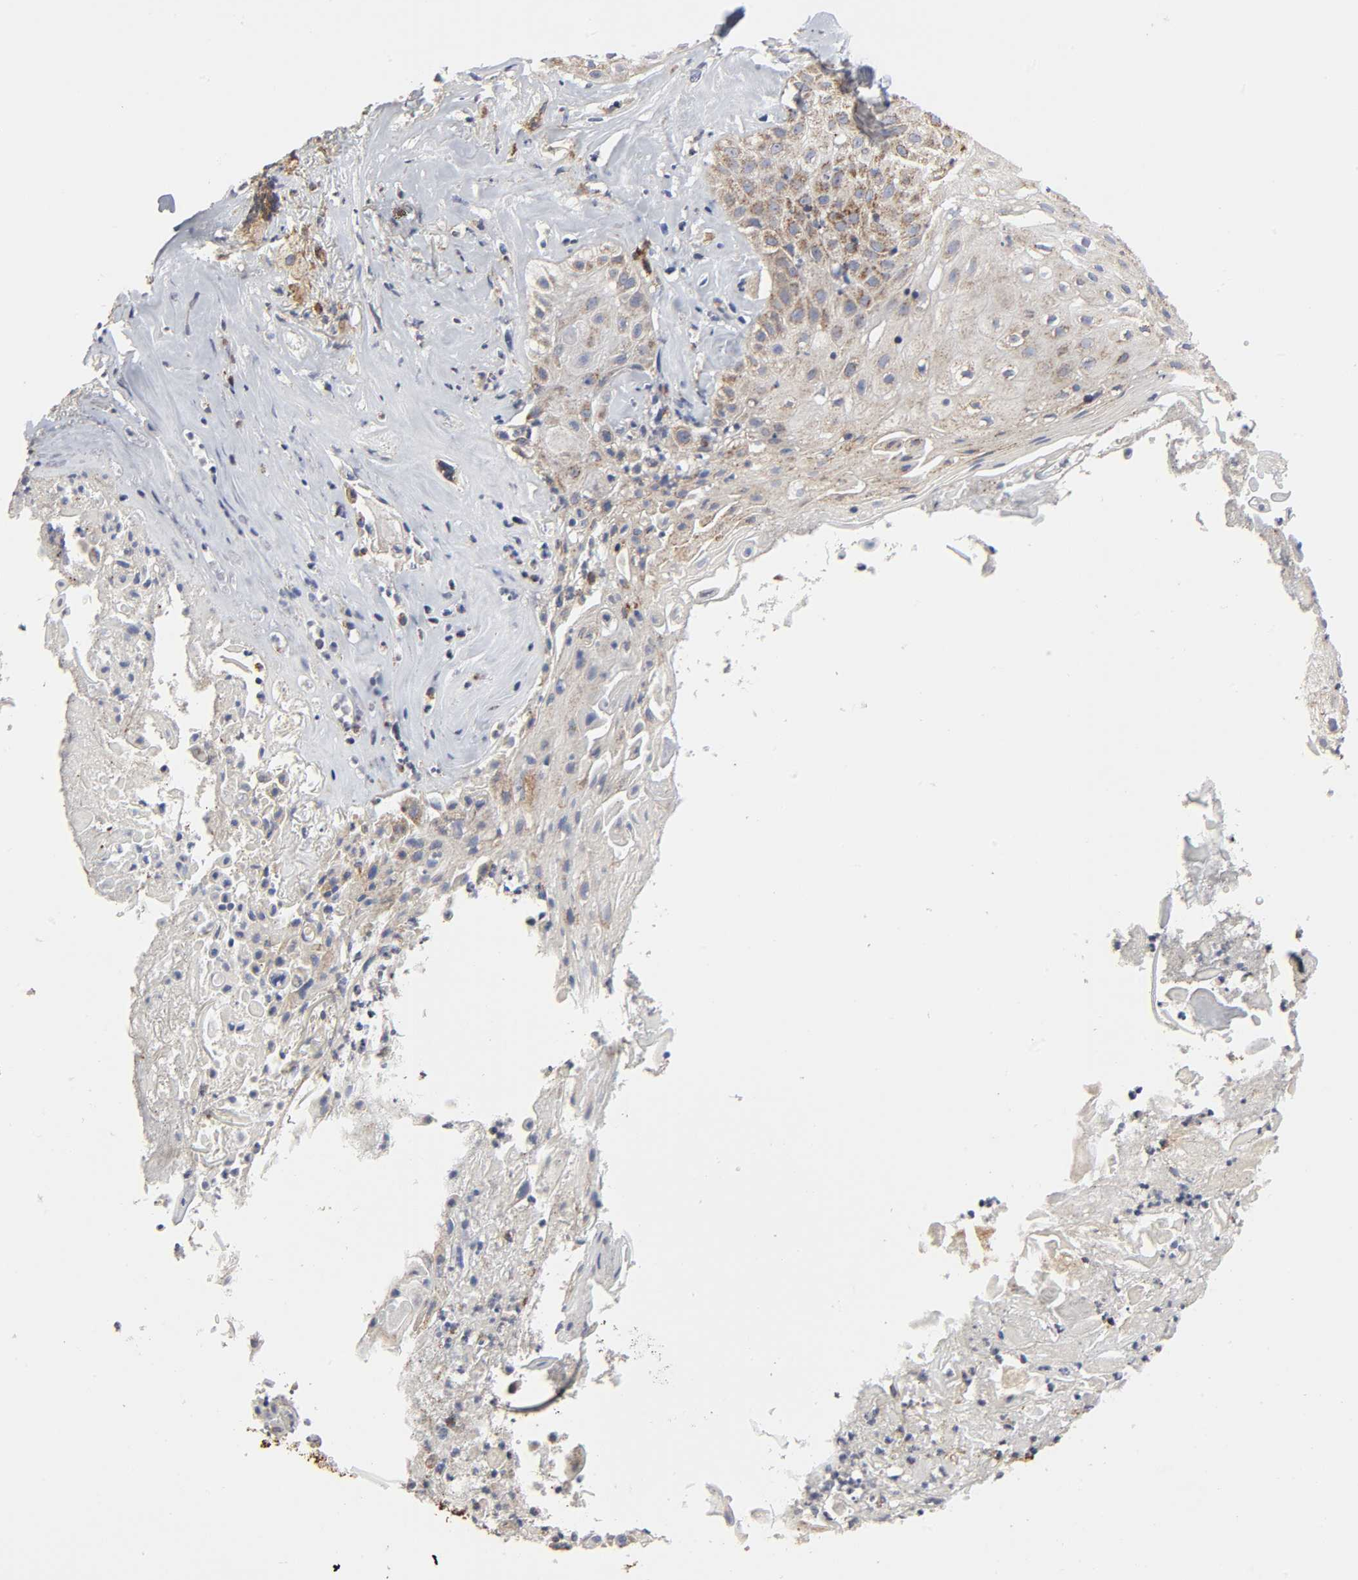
{"staining": {"intensity": "moderate", "quantity": ">75%", "location": "cytoplasmic/membranous"}, "tissue": "skin cancer", "cell_type": "Tumor cells", "image_type": "cancer", "snomed": [{"axis": "morphology", "description": "Squamous cell carcinoma, NOS"}, {"axis": "topography", "description": "Skin"}], "caption": "Tumor cells show moderate cytoplasmic/membranous staining in about >75% of cells in skin cancer (squamous cell carcinoma).", "gene": "COX6B1", "patient": {"sex": "male", "age": 65}}